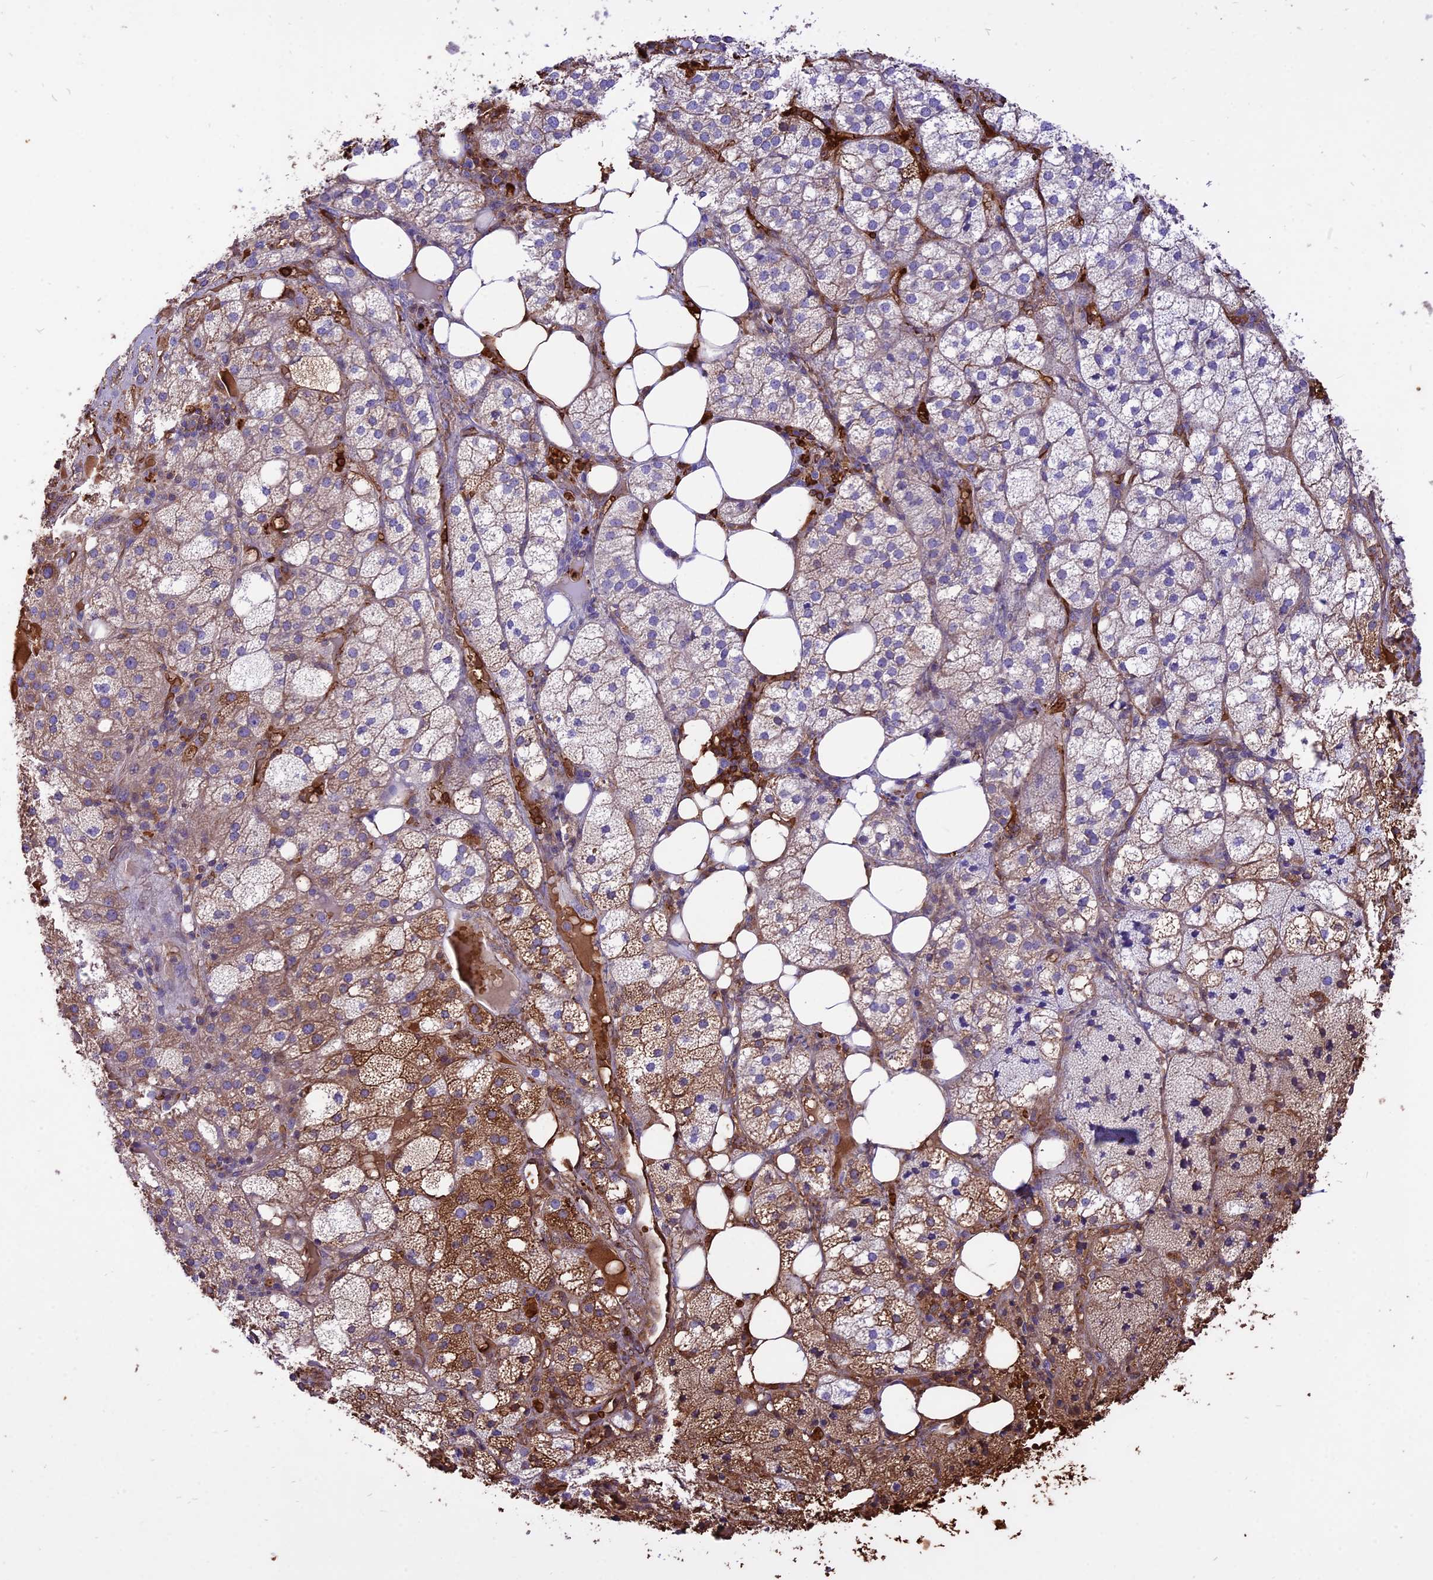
{"staining": {"intensity": "moderate", "quantity": "<25%", "location": "cytoplasmic/membranous"}, "tissue": "adrenal gland", "cell_type": "Glandular cells", "image_type": "normal", "snomed": [{"axis": "morphology", "description": "Normal tissue, NOS"}, {"axis": "topography", "description": "Adrenal gland"}], "caption": "Protein staining of unremarkable adrenal gland displays moderate cytoplasmic/membranous positivity in about <25% of glandular cells.", "gene": "TTC4", "patient": {"sex": "female", "age": 61}}